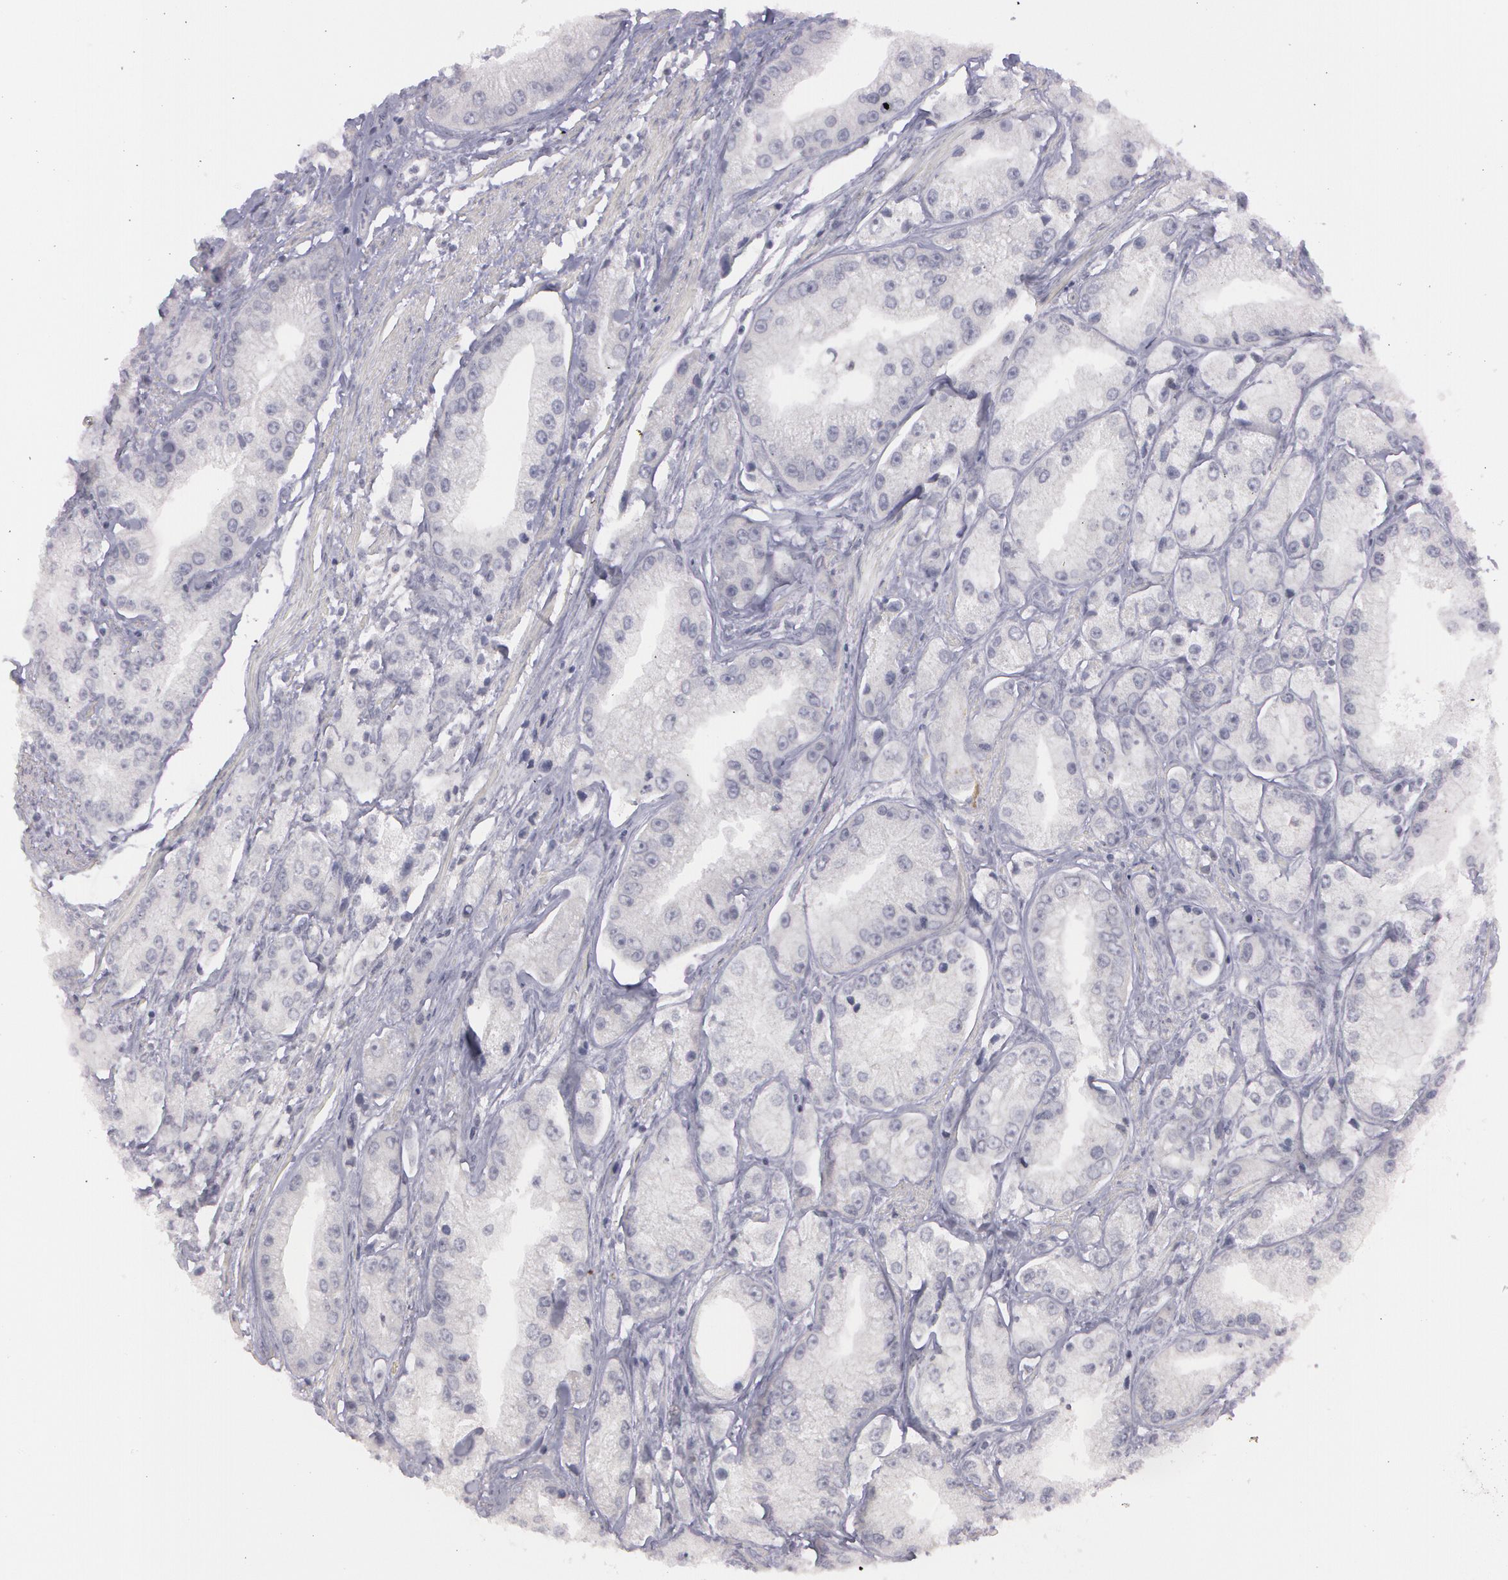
{"staining": {"intensity": "negative", "quantity": "none", "location": "none"}, "tissue": "prostate cancer", "cell_type": "Tumor cells", "image_type": "cancer", "snomed": [{"axis": "morphology", "description": "Adenocarcinoma, Medium grade"}, {"axis": "topography", "description": "Prostate"}], "caption": "Tumor cells are negative for brown protein staining in prostate medium-grade adenocarcinoma. (Stains: DAB (3,3'-diaminobenzidine) immunohistochemistry with hematoxylin counter stain, Microscopy: brightfield microscopy at high magnification).", "gene": "IL1RN", "patient": {"sex": "male", "age": 72}}